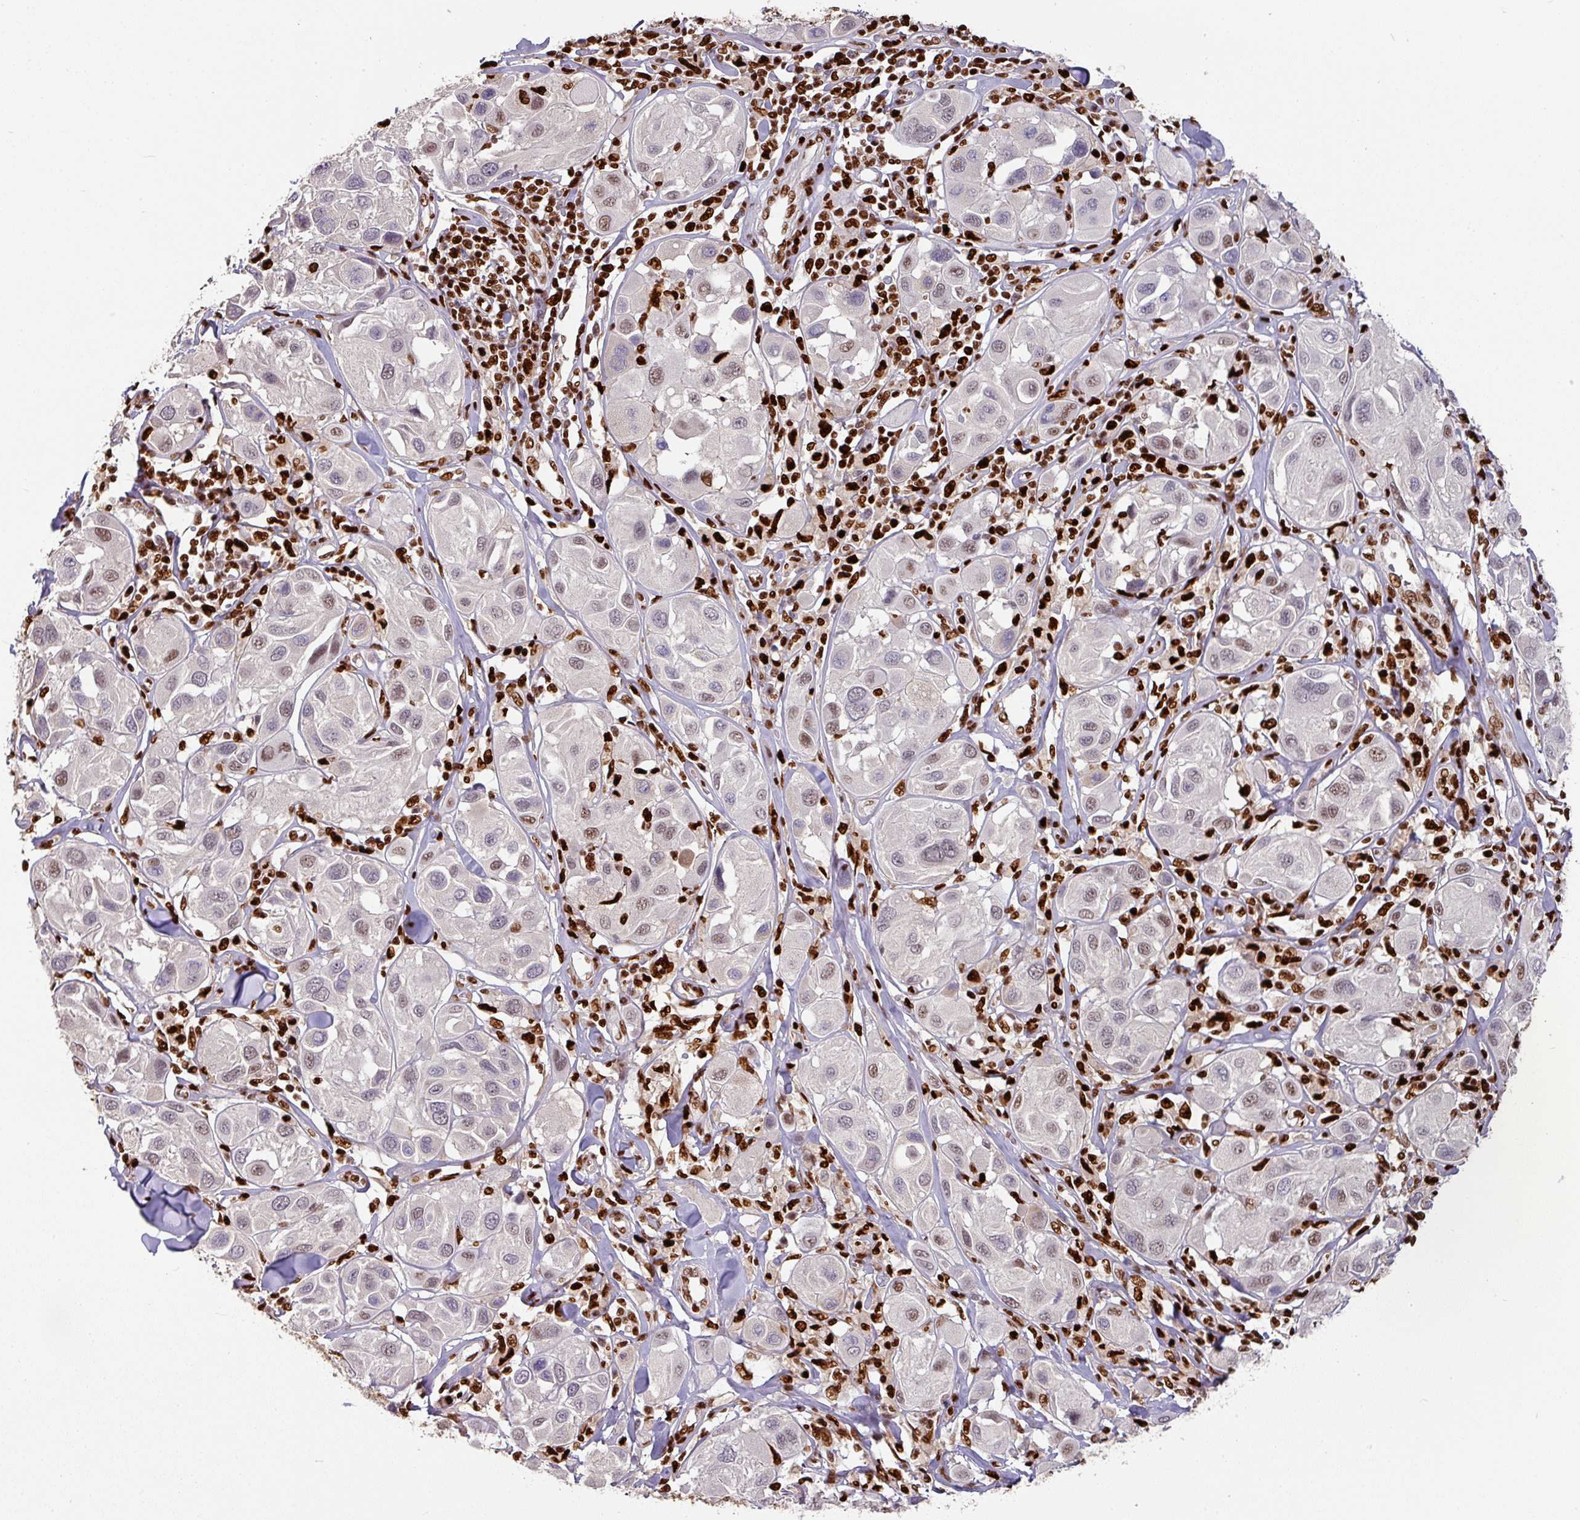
{"staining": {"intensity": "moderate", "quantity": "<25%", "location": "nuclear"}, "tissue": "melanoma", "cell_type": "Tumor cells", "image_type": "cancer", "snomed": [{"axis": "morphology", "description": "Malignant melanoma, Metastatic site"}, {"axis": "topography", "description": "Skin"}], "caption": "Immunohistochemical staining of melanoma reveals low levels of moderate nuclear staining in about <25% of tumor cells.", "gene": "SAMHD1", "patient": {"sex": "male", "age": 41}}